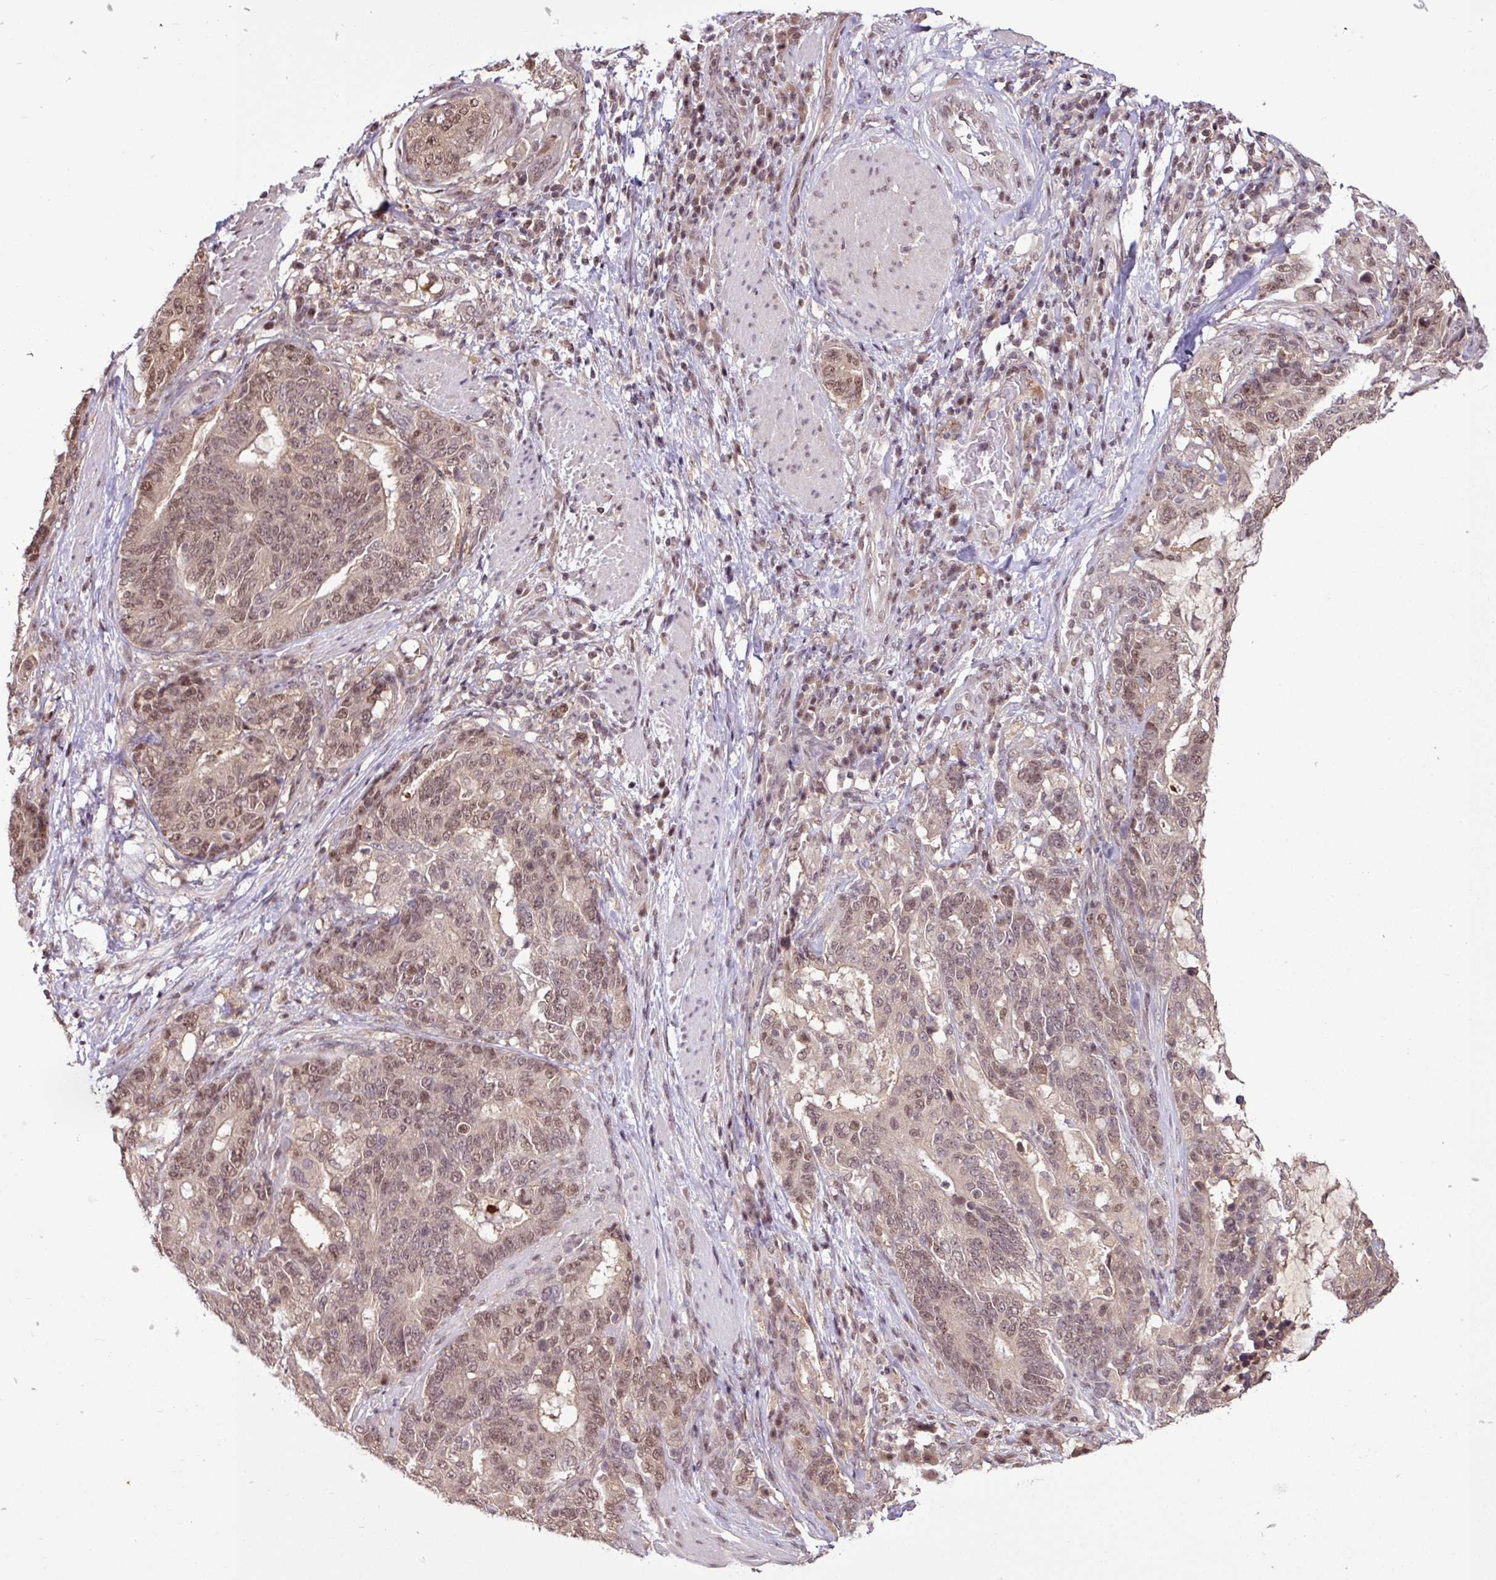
{"staining": {"intensity": "moderate", "quantity": ">75%", "location": "nuclear"}, "tissue": "stomach cancer", "cell_type": "Tumor cells", "image_type": "cancer", "snomed": [{"axis": "morphology", "description": "Normal tissue, NOS"}, {"axis": "morphology", "description": "Adenocarcinoma, NOS"}, {"axis": "topography", "description": "Stomach"}], "caption": "Immunohistochemistry (DAB) staining of stomach cancer (adenocarcinoma) shows moderate nuclear protein staining in approximately >75% of tumor cells.", "gene": "ITPKC", "patient": {"sex": "female", "age": 64}}